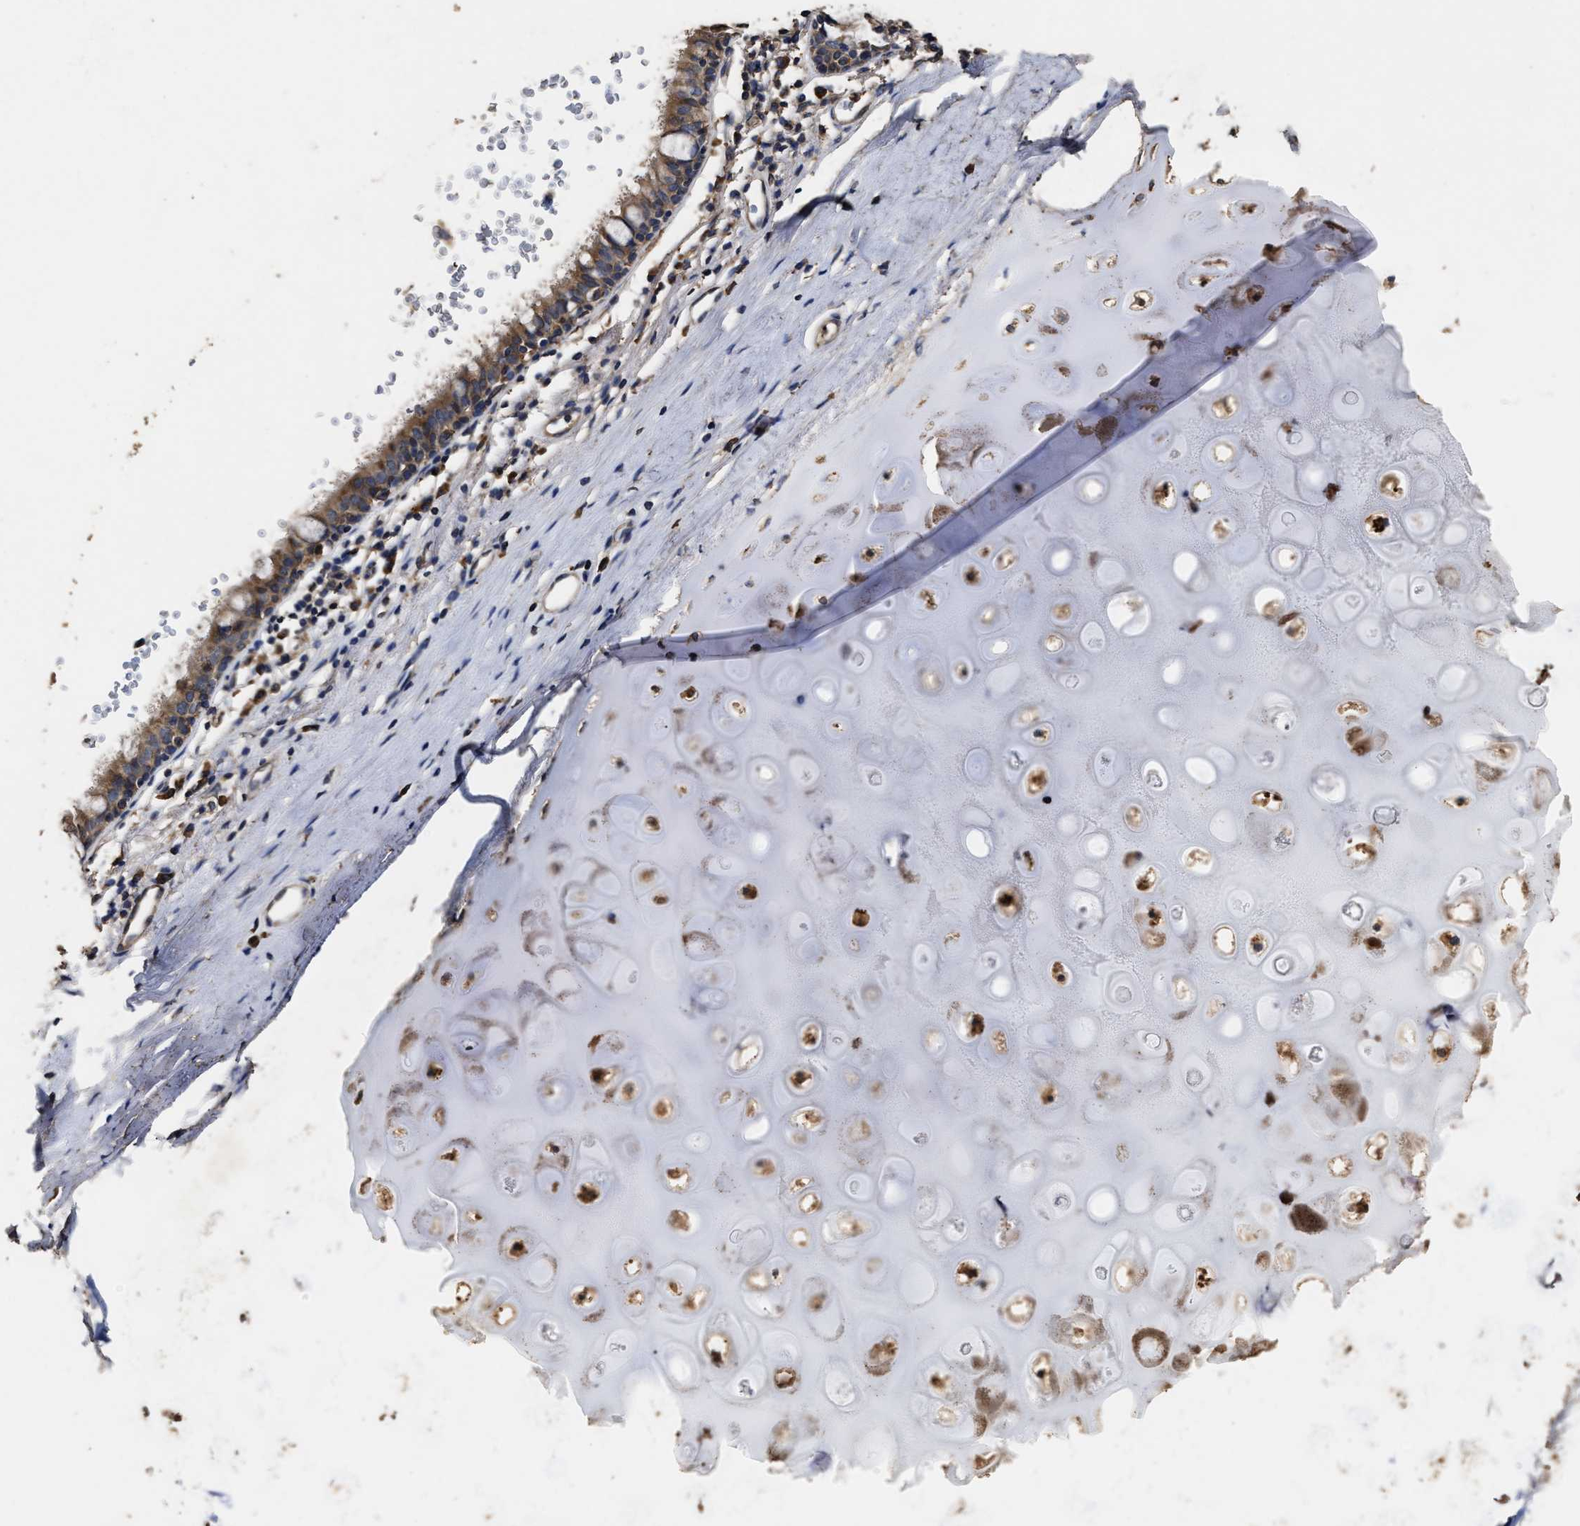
{"staining": {"intensity": "moderate", "quantity": ">75%", "location": "cytoplasmic/membranous"}, "tissue": "bronchus", "cell_type": "Respiratory epithelial cells", "image_type": "normal", "snomed": [{"axis": "morphology", "description": "Normal tissue, NOS"}, {"axis": "morphology", "description": "Inflammation, NOS"}, {"axis": "topography", "description": "Cartilage tissue"}, {"axis": "topography", "description": "Bronchus"}], "caption": "An IHC image of normal tissue is shown. Protein staining in brown highlights moderate cytoplasmic/membranous positivity in bronchus within respiratory epithelial cells.", "gene": "PPM1K", "patient": {"sex": "male", "age": 77}}